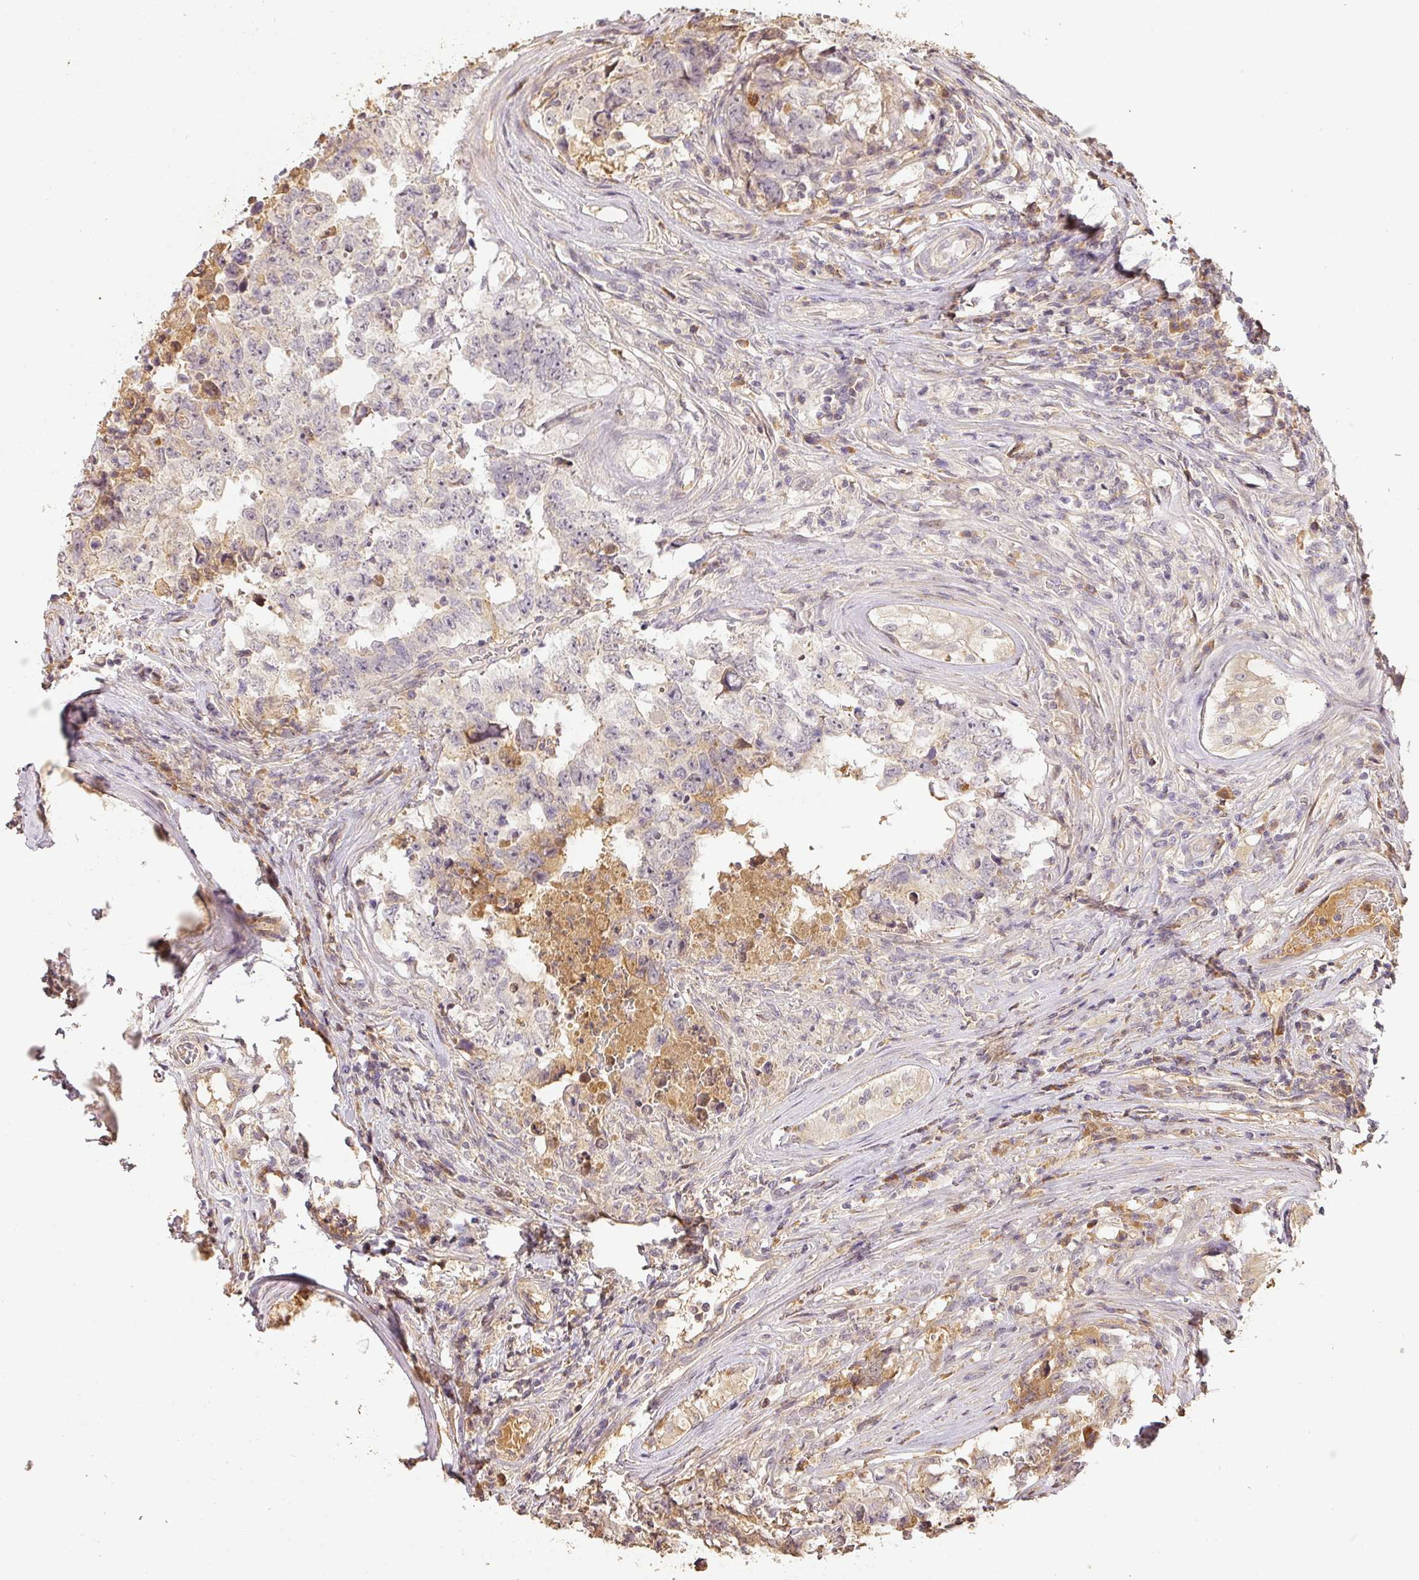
{"staining": {"intensity": "negative", "quantity": "none", "location": "none"}, "tissue": "testis cancer", "cell_type": "Tumor cells", "image_type": "cancer", "snomed": [{"axis": "morphology", "description": "Normal tissue, NOS"}, {"axis": "morphology", "description": "Carcinoma, Embryonal, NOS"}, {"axis": "topography", "description": "Testis"}, {"axis": "topography", "description": "Epididymis"}], "caption": "This is a image of immunohistochemistry (IHC) staining of testis cancer (embryonal carcinoma), which shows no expression in tumor cells.", "gene": "BPIFB3", "patient": {"sex": "male", "age": 25}}